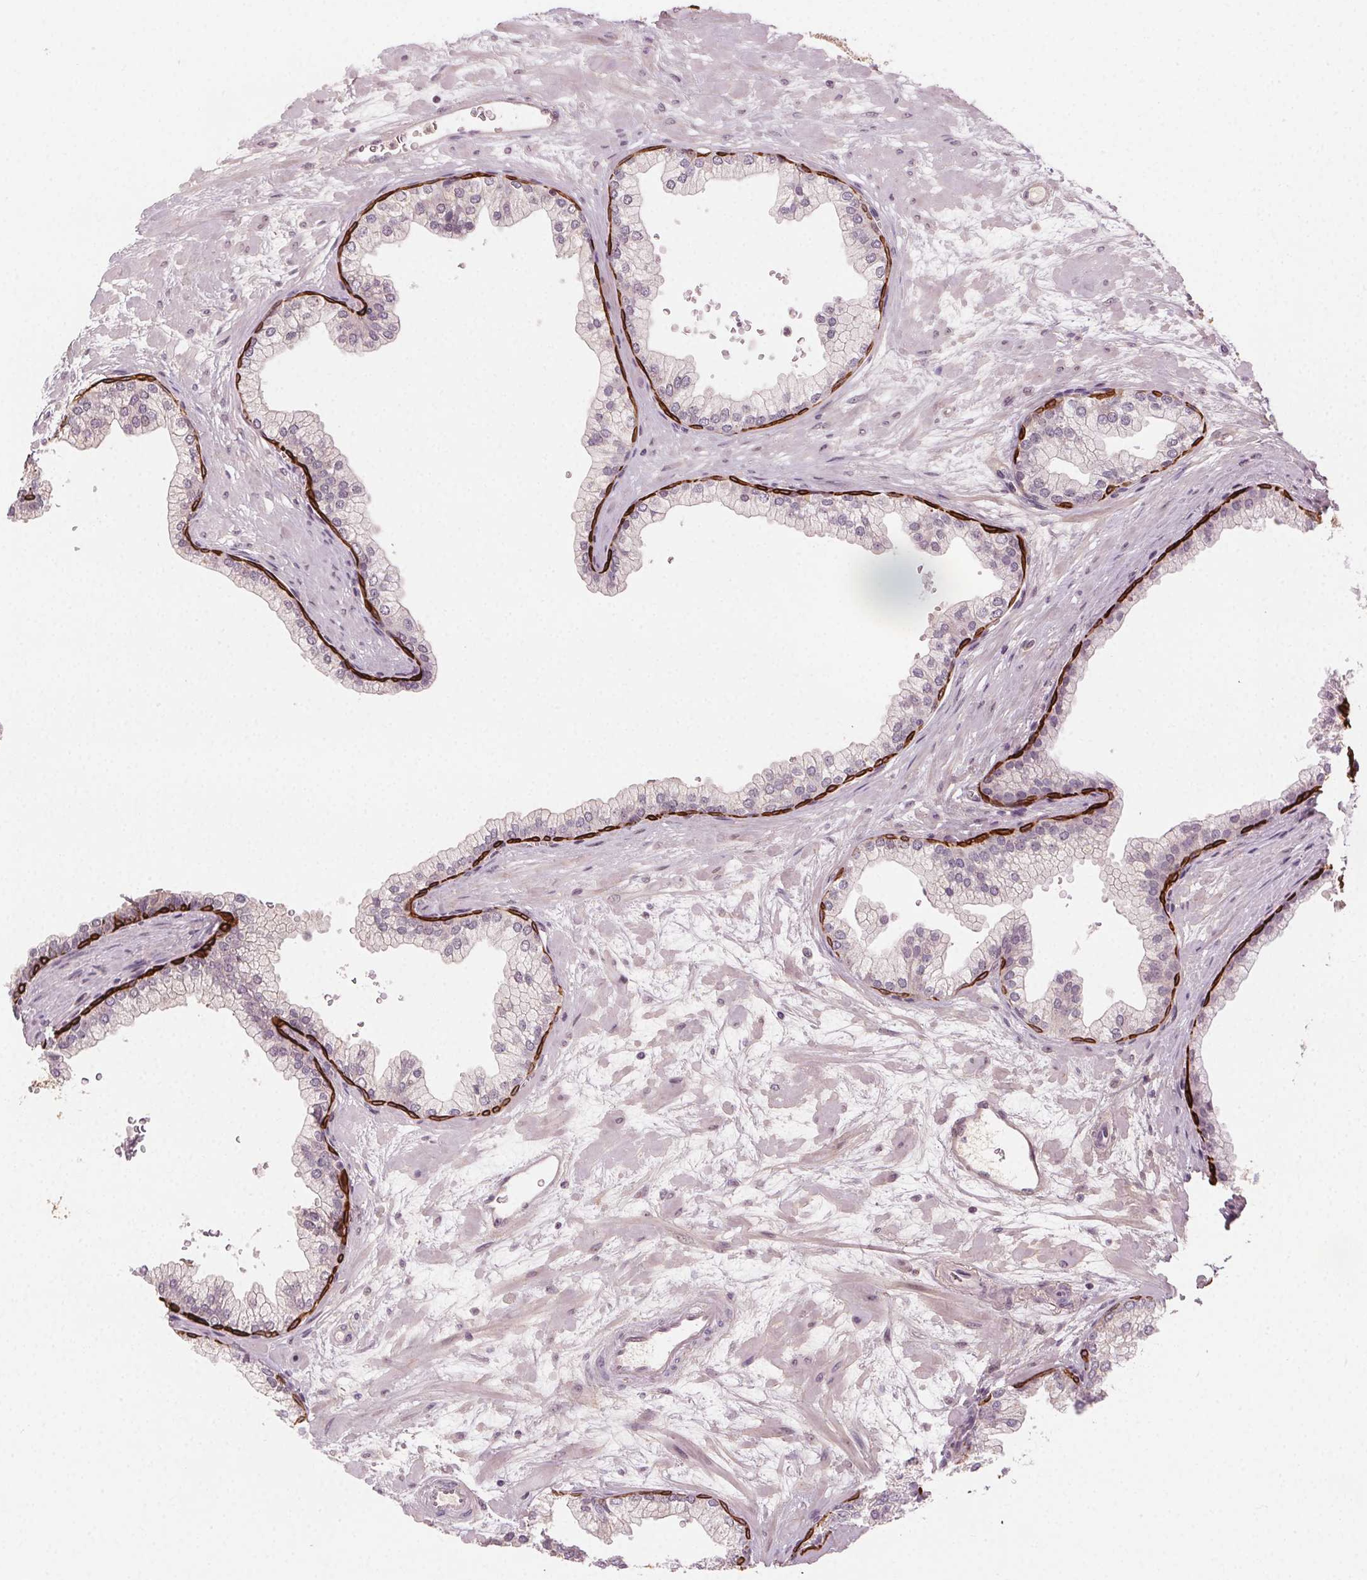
{"staining": {"intensity": "strong", "quantity": "<25%", "location": "cytoplasmic/membranous"}, "tissue": "prostate", "cell_type": "Glandular cells", "image_type": "normal", "snomed": [{"axis": "morphology", "description": "Normal tissue, NOS"}, {"axis": "topography", "description": "Prostate"}, {"axis": "topography", "description": "Peripheral nerve tissue"}], "caption": "Prostate stained with immunohistochemistry demonstrates strong cytoplasmic/membranous positivity in approximately <25% of glandular cells. (Brightfield microscopy of DAB IHC at high magnification).", "gene": "TUB", "patient": {"sex": "male", "age": 61}}